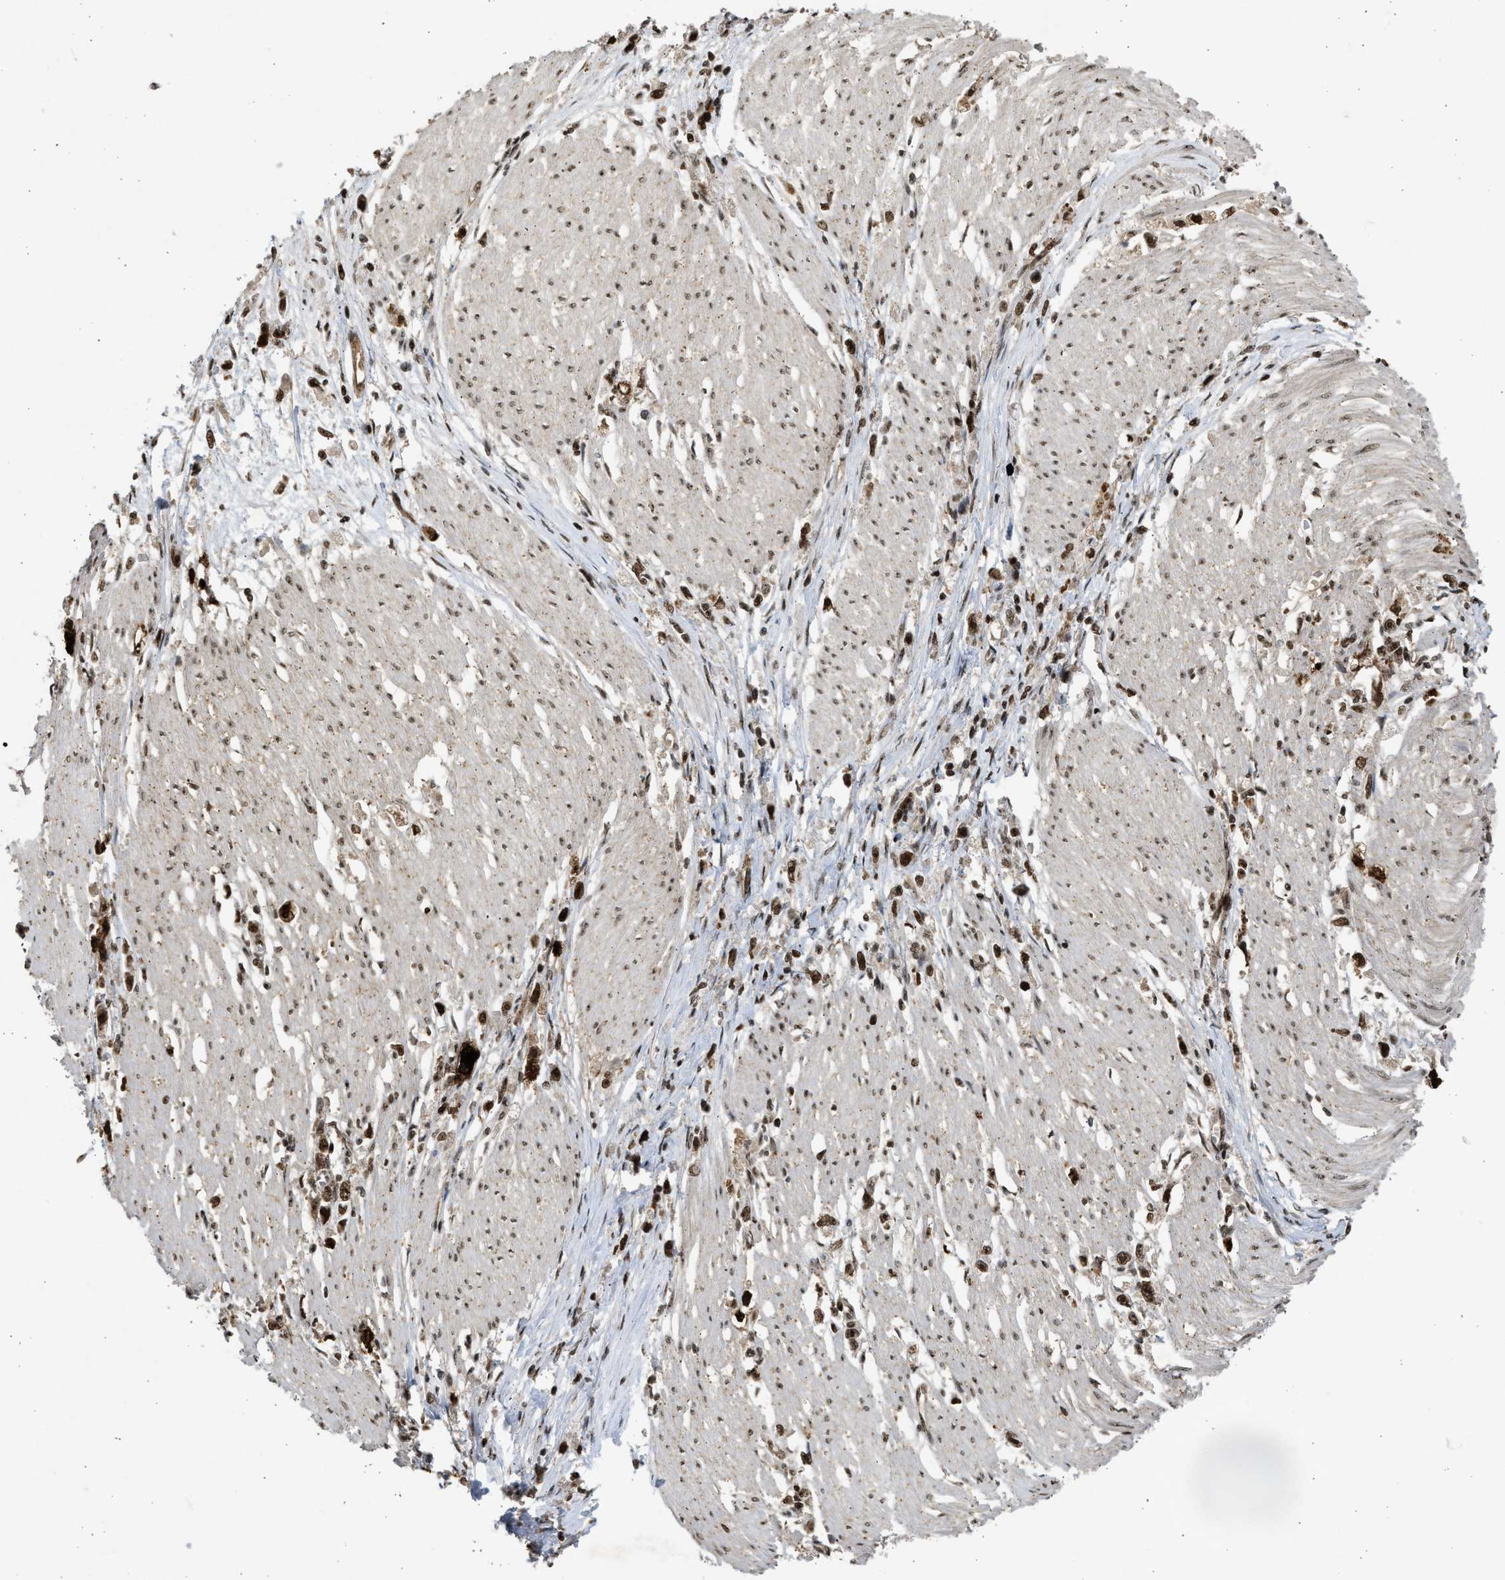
{"staining": {"intensity": "strong", "quantity": ">75%", "location": "nuclear"}, "tissue": "stomach cancer", "cell_type": "Tumor cells", "image_type": "cancer", "snomed": [{"axis": "morphology", "description": "Adenocarcinoma, NOS"}, {"axis": "topography", "description": "Stomach"}], "caption": "Immunohistochemistry (IHC) micrograph of stomach adenocarcinoma stained for a protein (brown), which reveals high levels of strong nuclear positivity in about >75% of tumor cells.", "gene": "TFDP2", "patient": {"sex": "female", "age": 59}}